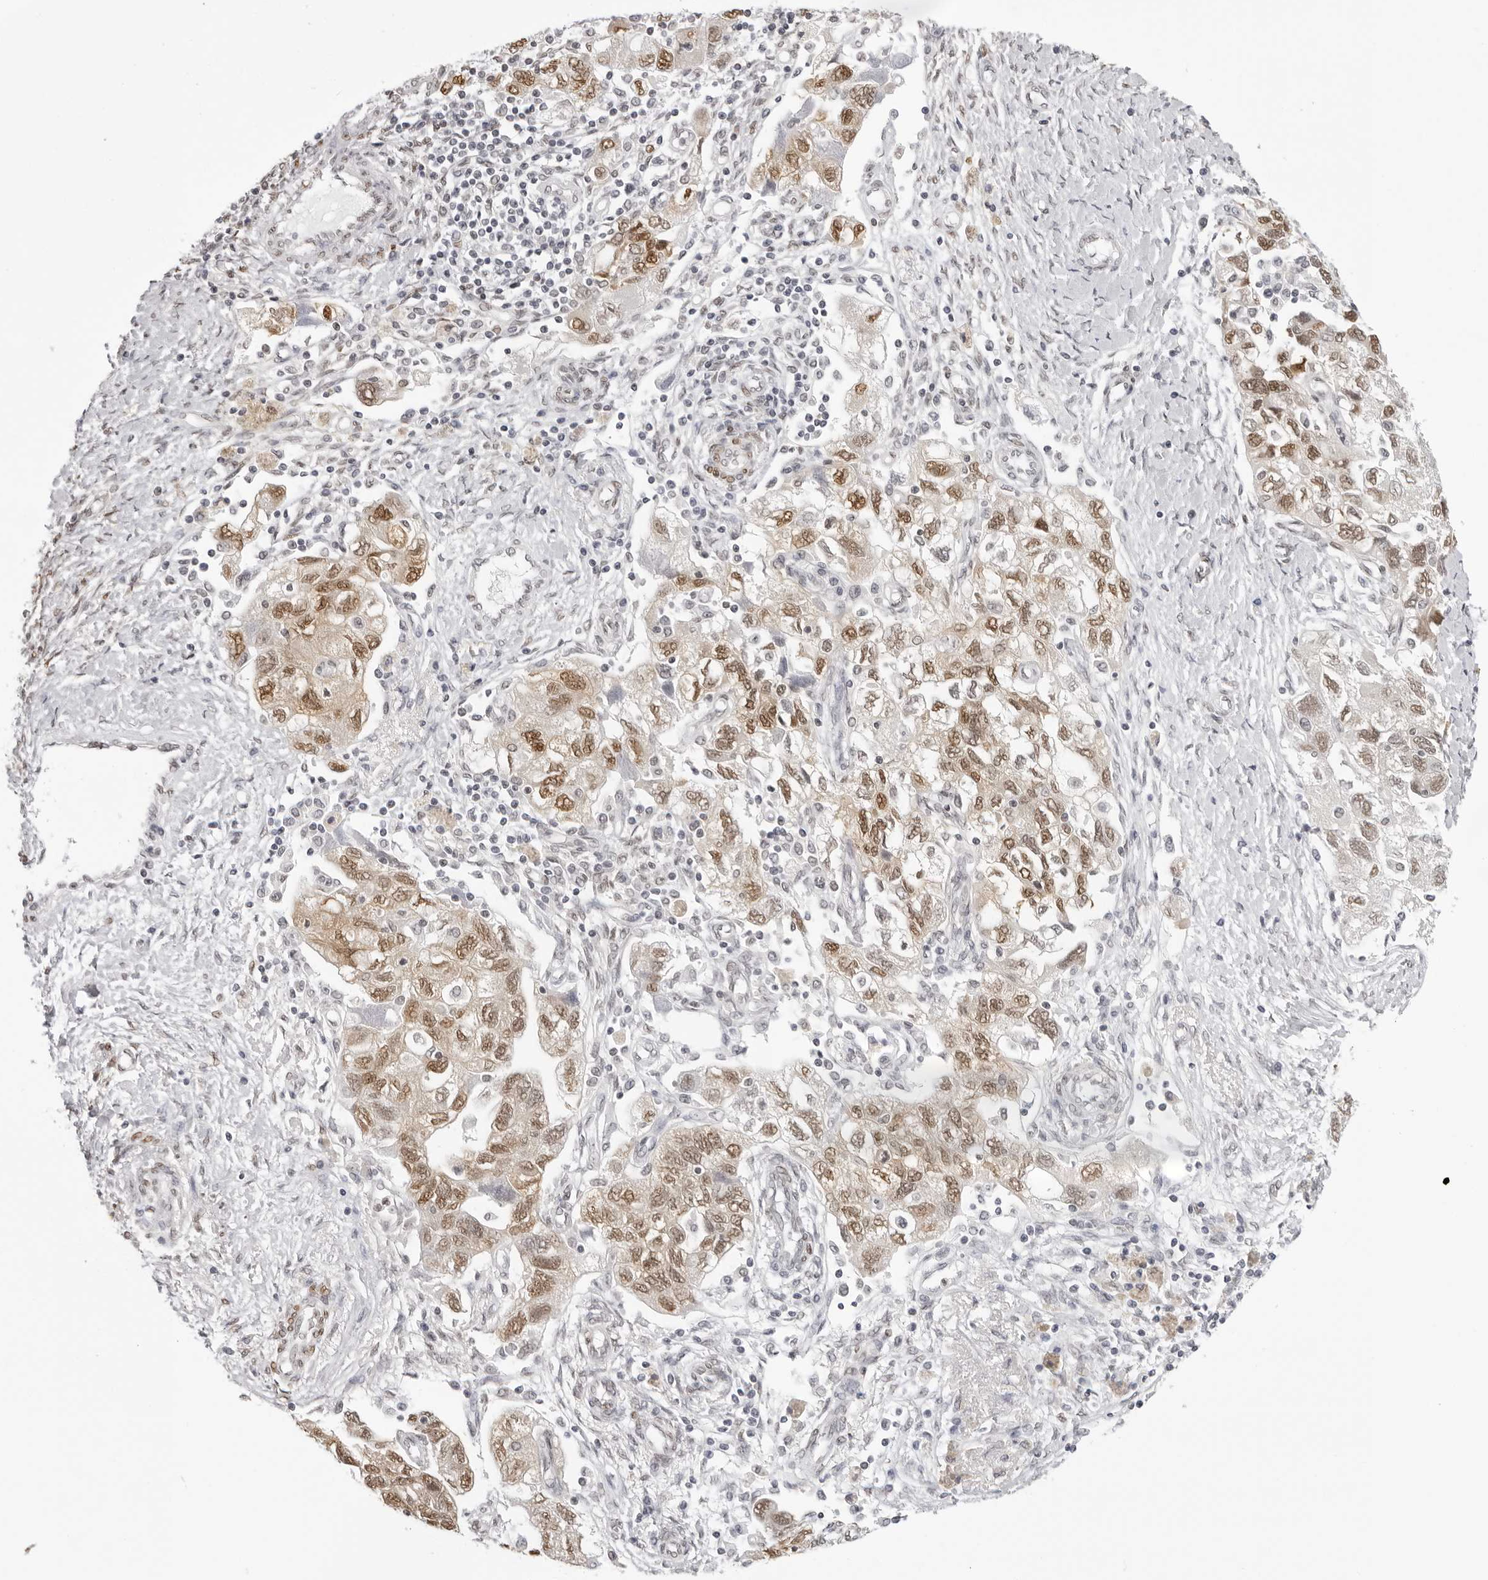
{"staining": {"intensity": "moderate", "quantity": ">75%", "location": "nuclear"}, "tissue": "ovarian cancer", "cell_type": "Tumor cells", "image_type": "cancer", "snomed": [{"axis": "morphology", "description": "Carcinoma, NOS"}, {"axis": "morphology", "description": "Cystadenocarcinoma, serous, NOS"}, {"axis": "topography", "description": "Ovary"}], "caption": "IHC image of neoplastic tissue: human ovarian cancer stained using IHC demonstrates medium levels of moderate protein expression localized specifically in the nuclear of tumor cells, appearing as a nuclear brown color.", "gene": "HSPA4", "patient": {"sex": "female", "age": 69}}